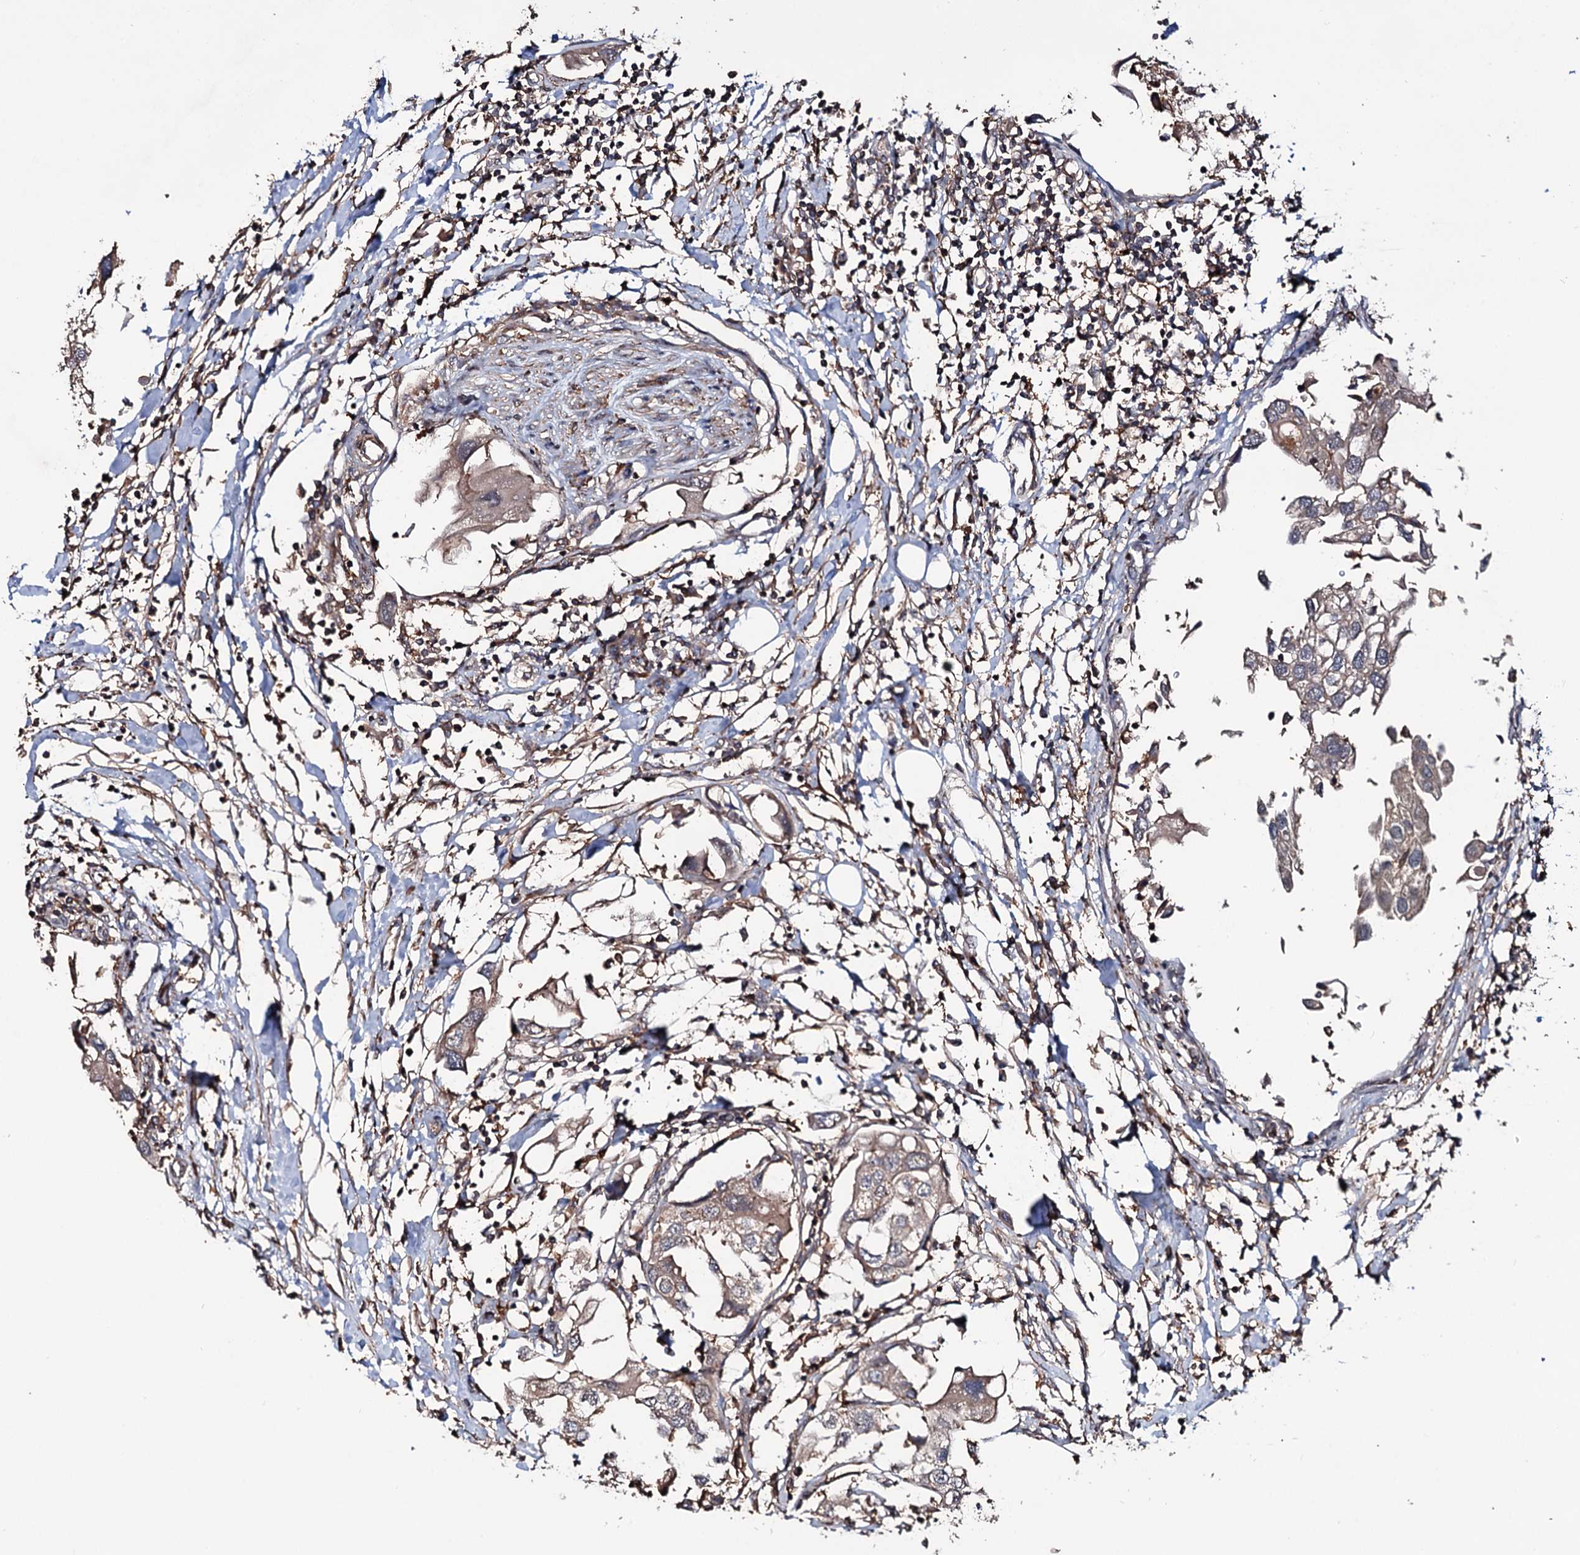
{"staining": {"intensity": "weak", "quantity": ">75%", "location": "cytoplasmic/membranous"}, "tissue": "urothelial cancer", "cell_type": "Tumor cells", "image_type": "cancer", "snomed": [{"axis": "morphology", "description": "Urothelial carcinoma, High grade"}, {"axis": "topography", "description": "Urinary bladder"}], "caption": "IHC (DAB (3,3'-diaminobenzidine)) staining of human urothelial cancer displays weak cytoplasmic/membranous protein staining in about >75% of tumor cells.", "gene": "GRIP1", "patient": {"sex": "male", "age": 64}}